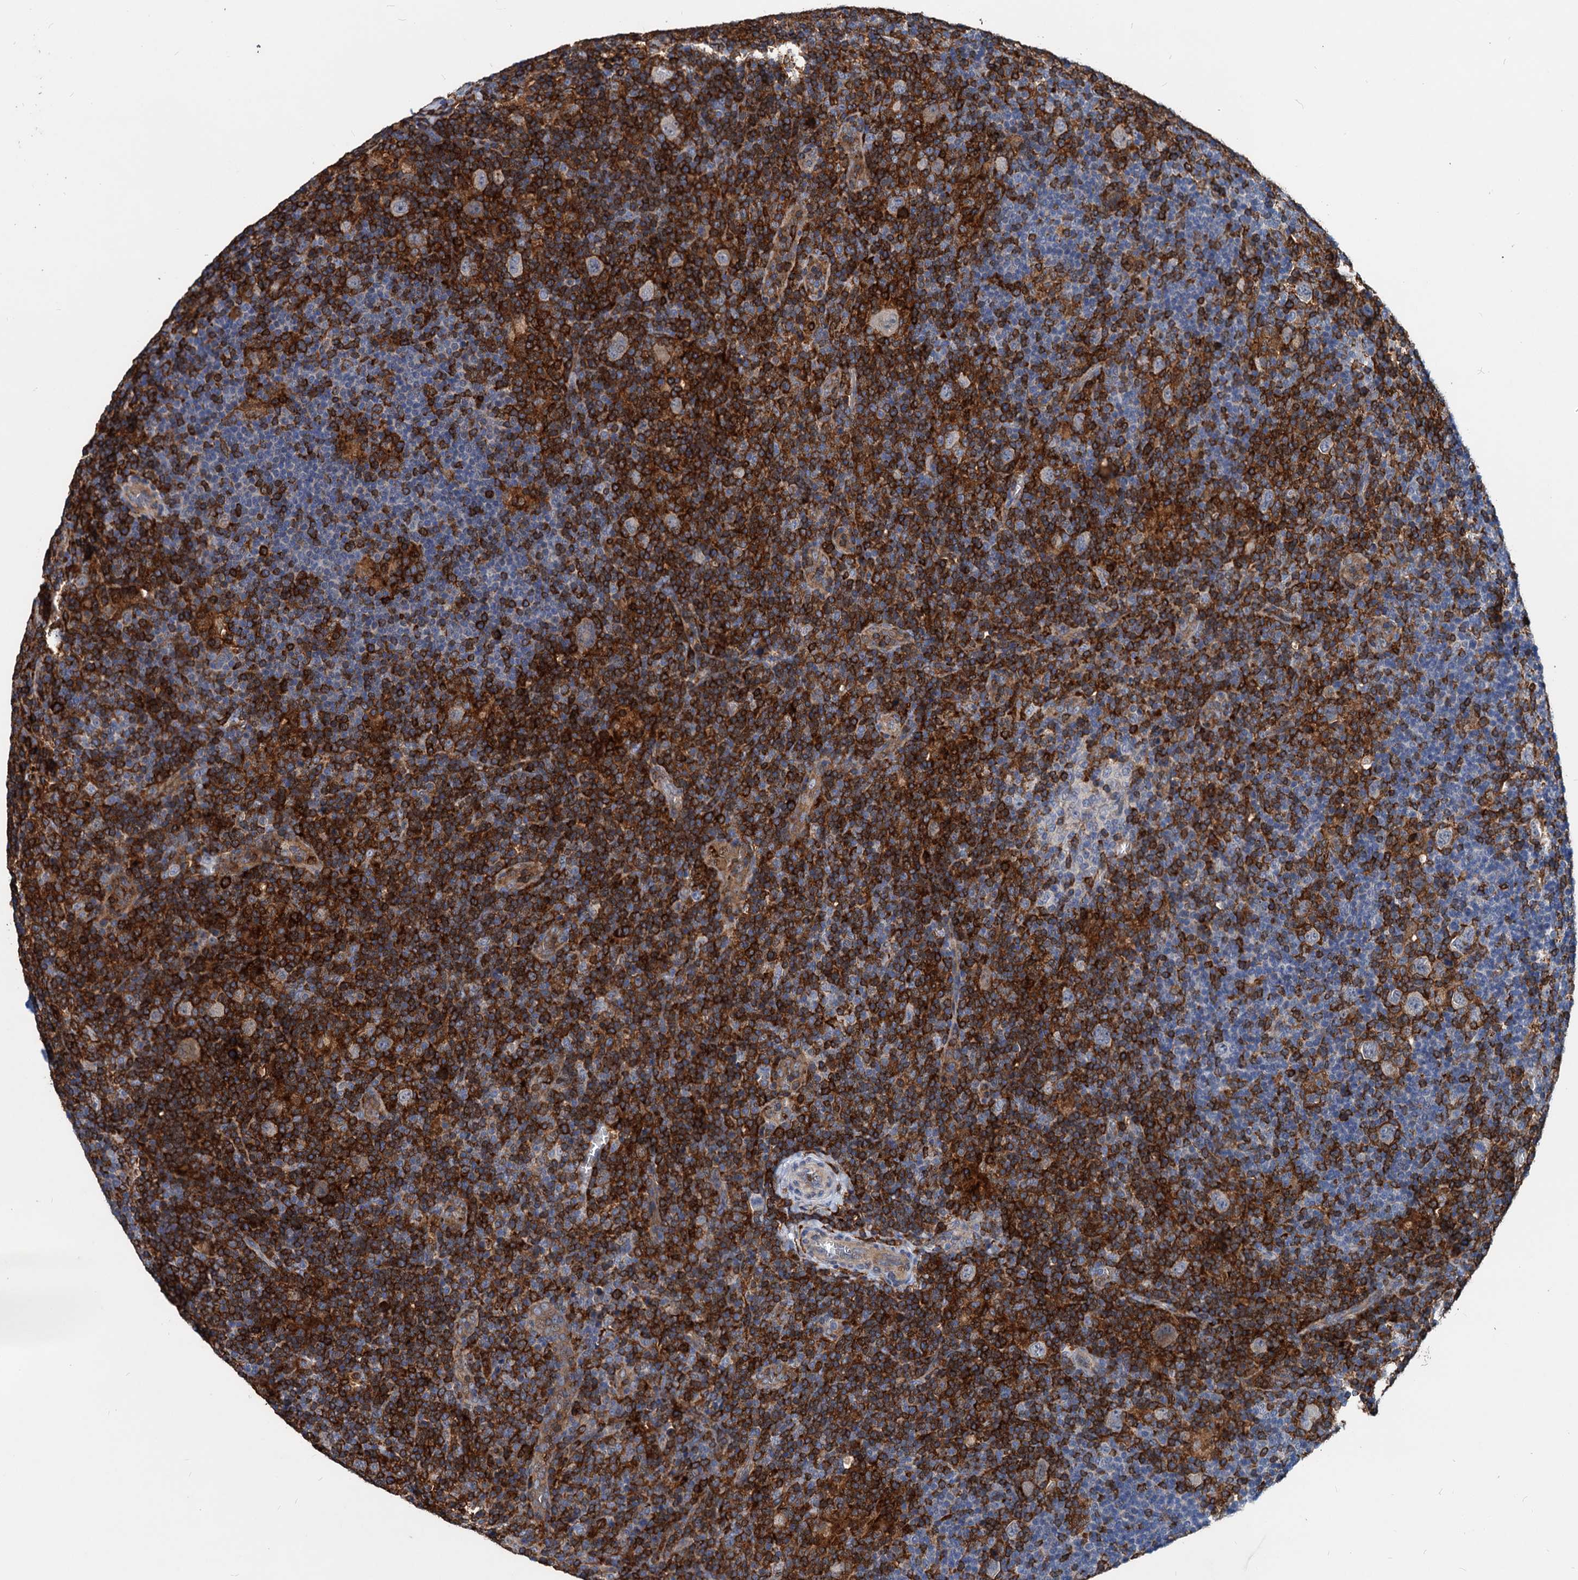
{"staining": {"intensity": "weak", "quantity": "<25%", "location": "cytoplasmic/membranous"}, "tissue": "lymphoma", "cell_type": "Tumor cells", "image_type": "cancer", "snomed": [{"axis": "morphology", "description": "Hodgkin's disease, NOS"}, {"axis": "topography", "description": "Lymph node"}], "caption": "IHC of Hodgkin's disease shows no positivity in tumor cells. The staining was performed using DAB to visualize the protein expression in brown, while the nuclei were stained in blue with hematoxylin (Magnification: 20x).", "gene": "LCP2", "patient": {"sex": "female", "age": 57}}